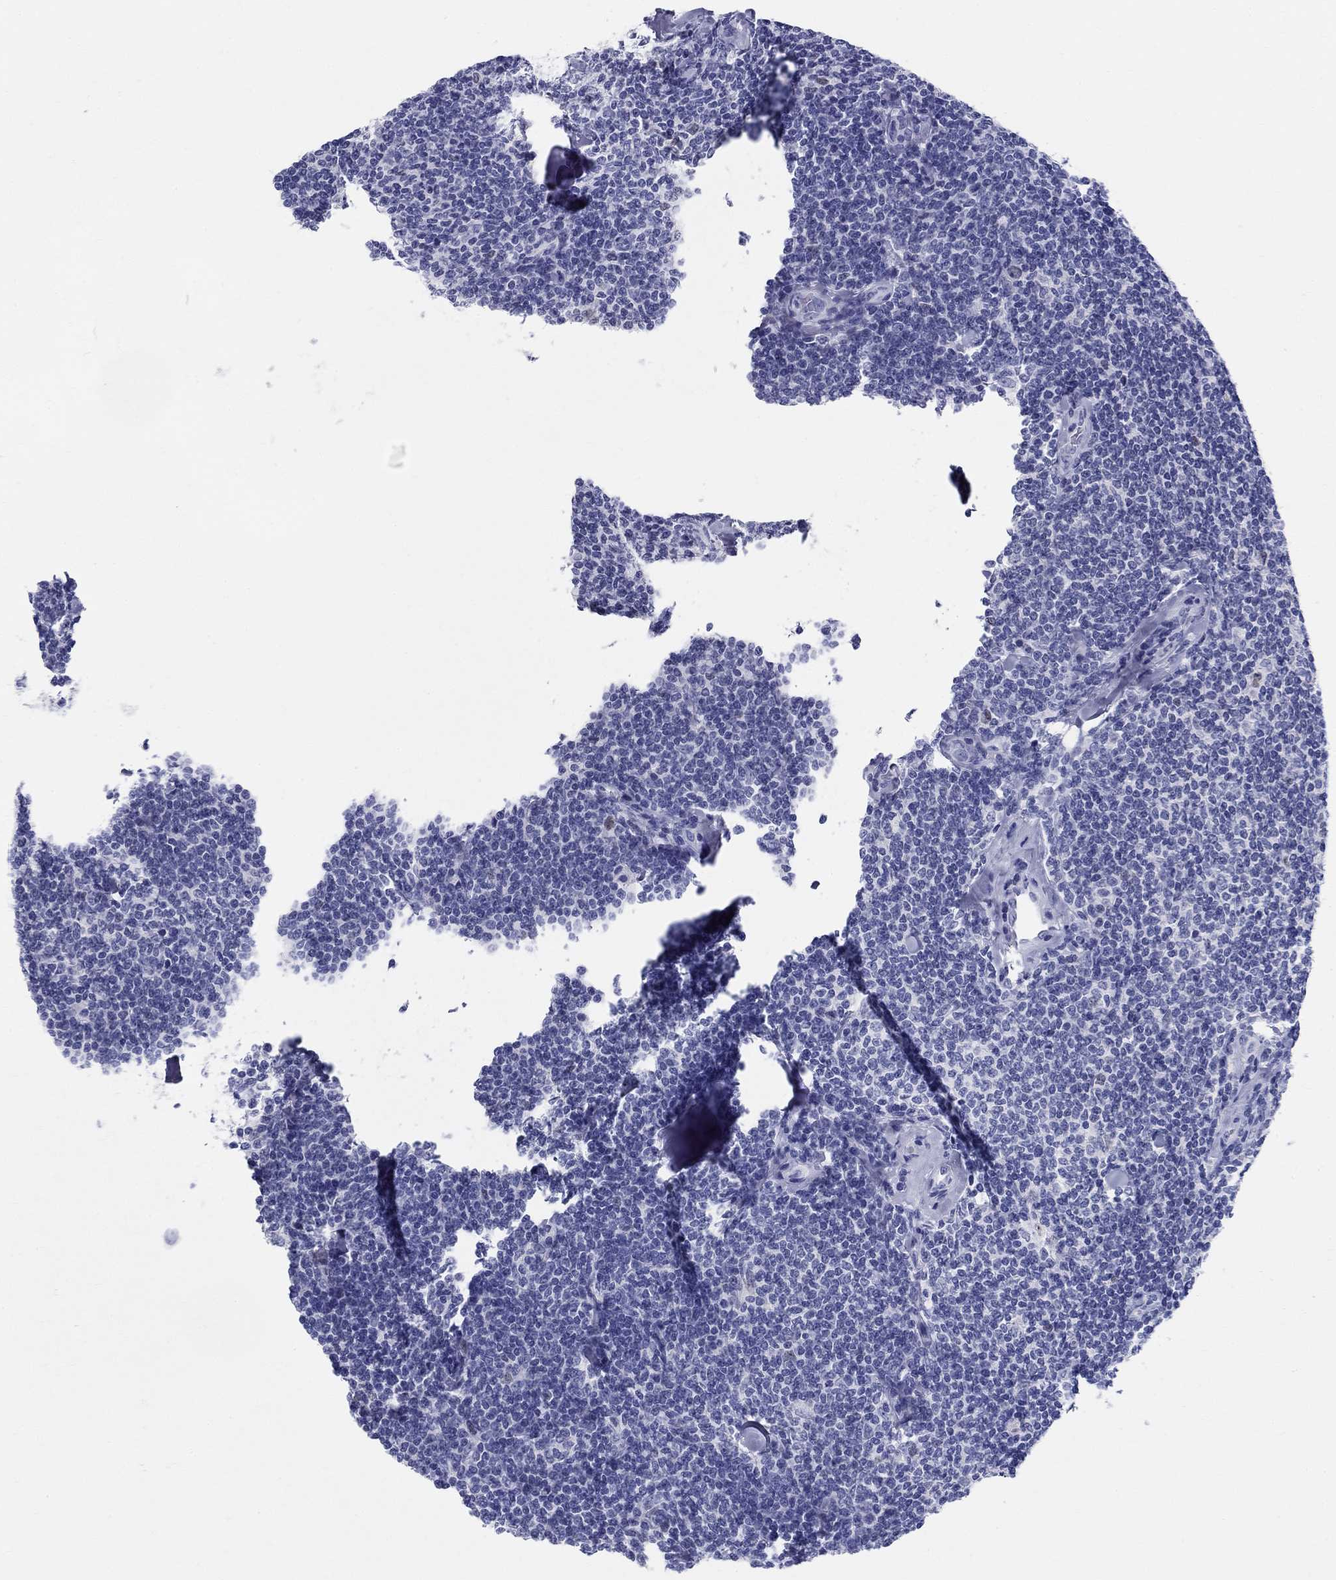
{"staining": {"intensity": "negative", "quantity": "none", "location": "none"}, "tissue": "lymphoma", "cell_type": "Tumor cells", "image_type": "cancer", "snomed": [{"axis": "morphology", "description": "Malignant lymphoma, non-Hodgkin's type, Low grade"}, {"axis": "topography", "description": "Lymph node"}], "caption": "A micrograph of lymphoma stained for a protein displays no brown staining in tumor cells.", "gene": "LAMP5", "patient": {"sex": "female", "age": 56}}